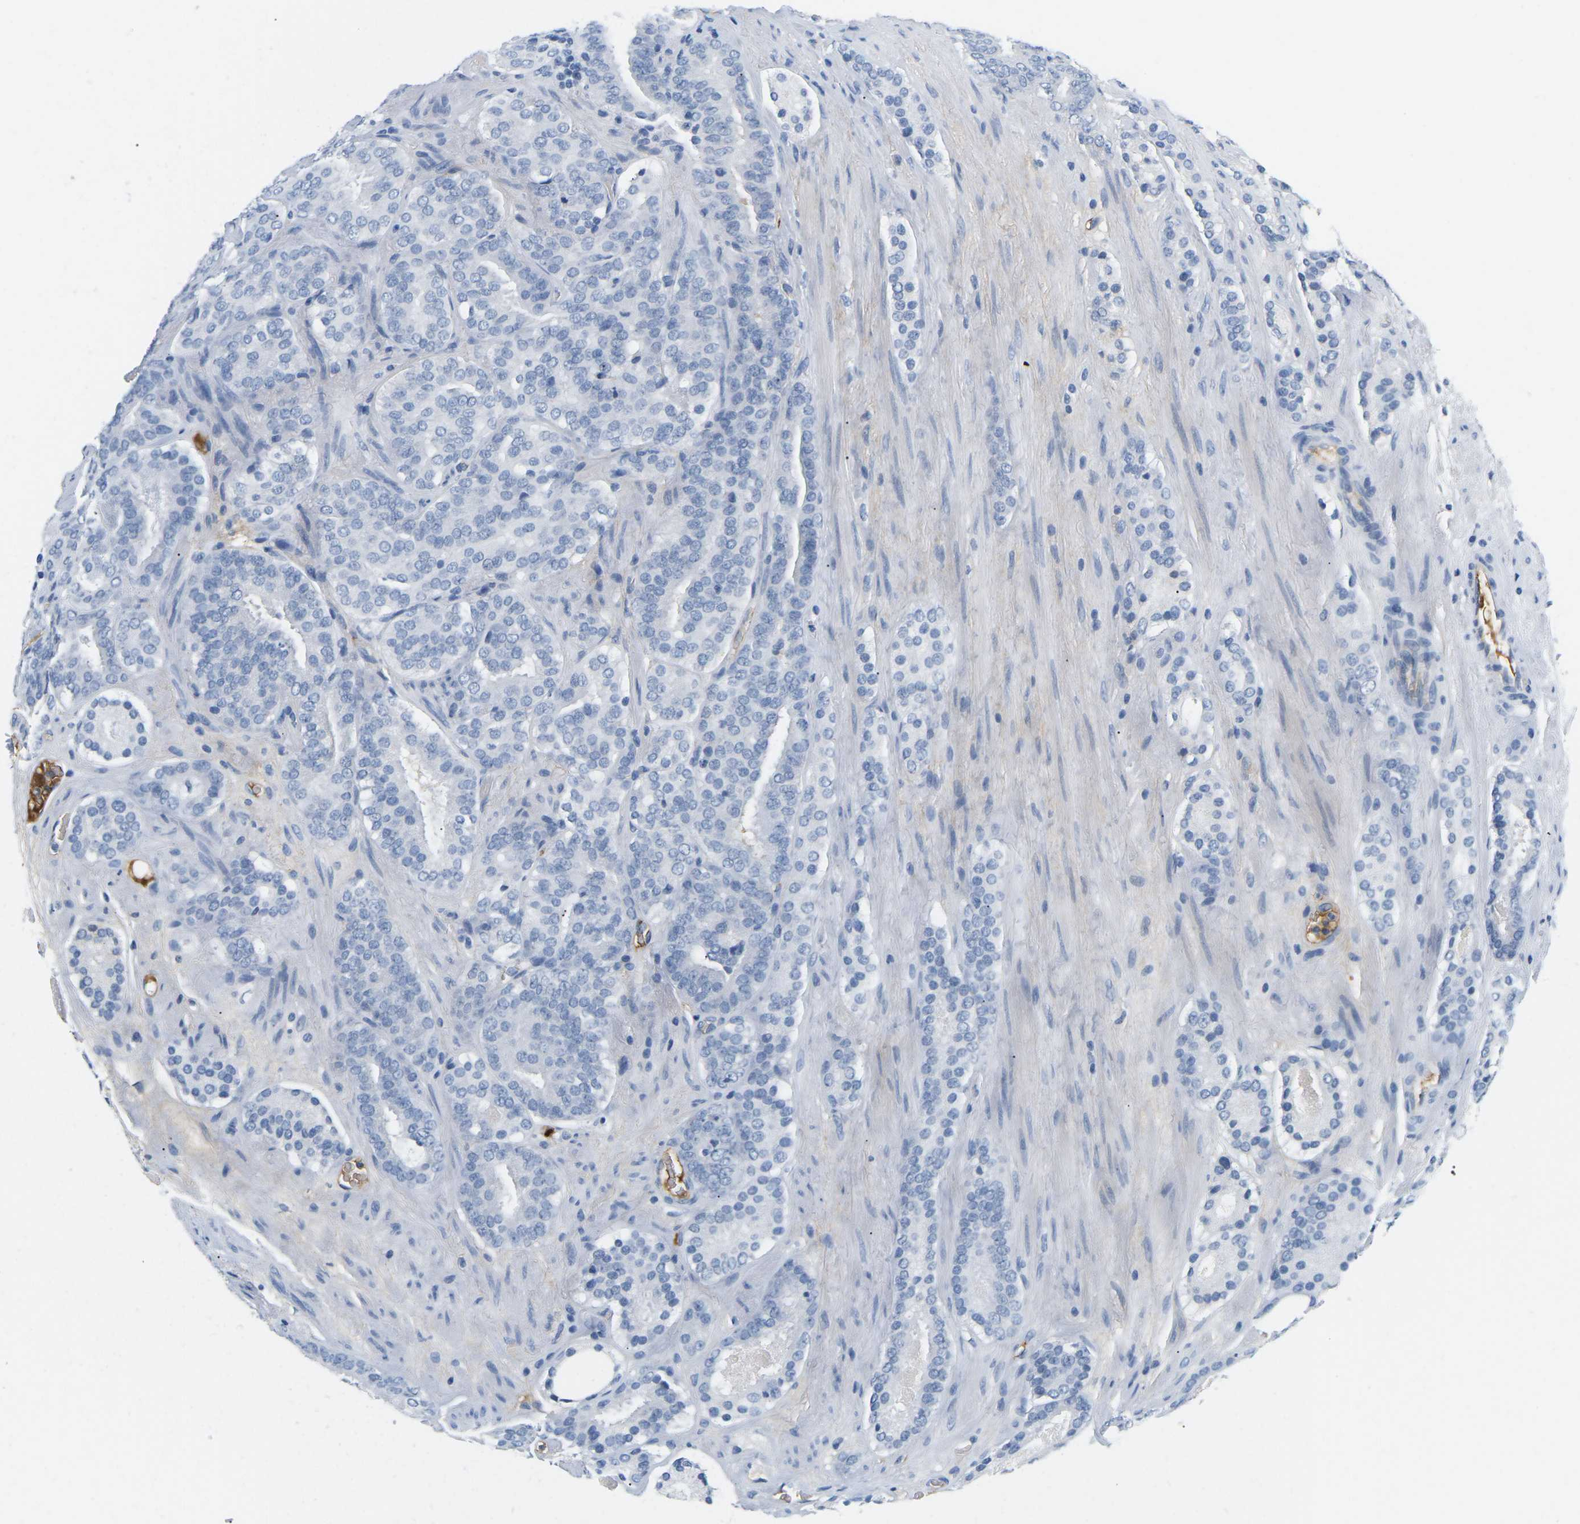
{"staining": {"intensity": "negative", "quantity": "none", "location": "none"}, "tissue": "prostate cancer", "cell_type": "Tumor cells", "image_type": "cancer", "snomed": [{"axis": "morphology", "description": "Adenocarcinoma, Low grade"}, {"axis": "topography", "description": "Prostate"}], "caption": "DAB (3,3'-diaminobenzidine) immunohistochemical staining of adenocarcinoma (low-grade) (prostate) displays no significant expression in tumor cells.", "gene": "APOB", "patient": {"sex": "male", "age": 69}}